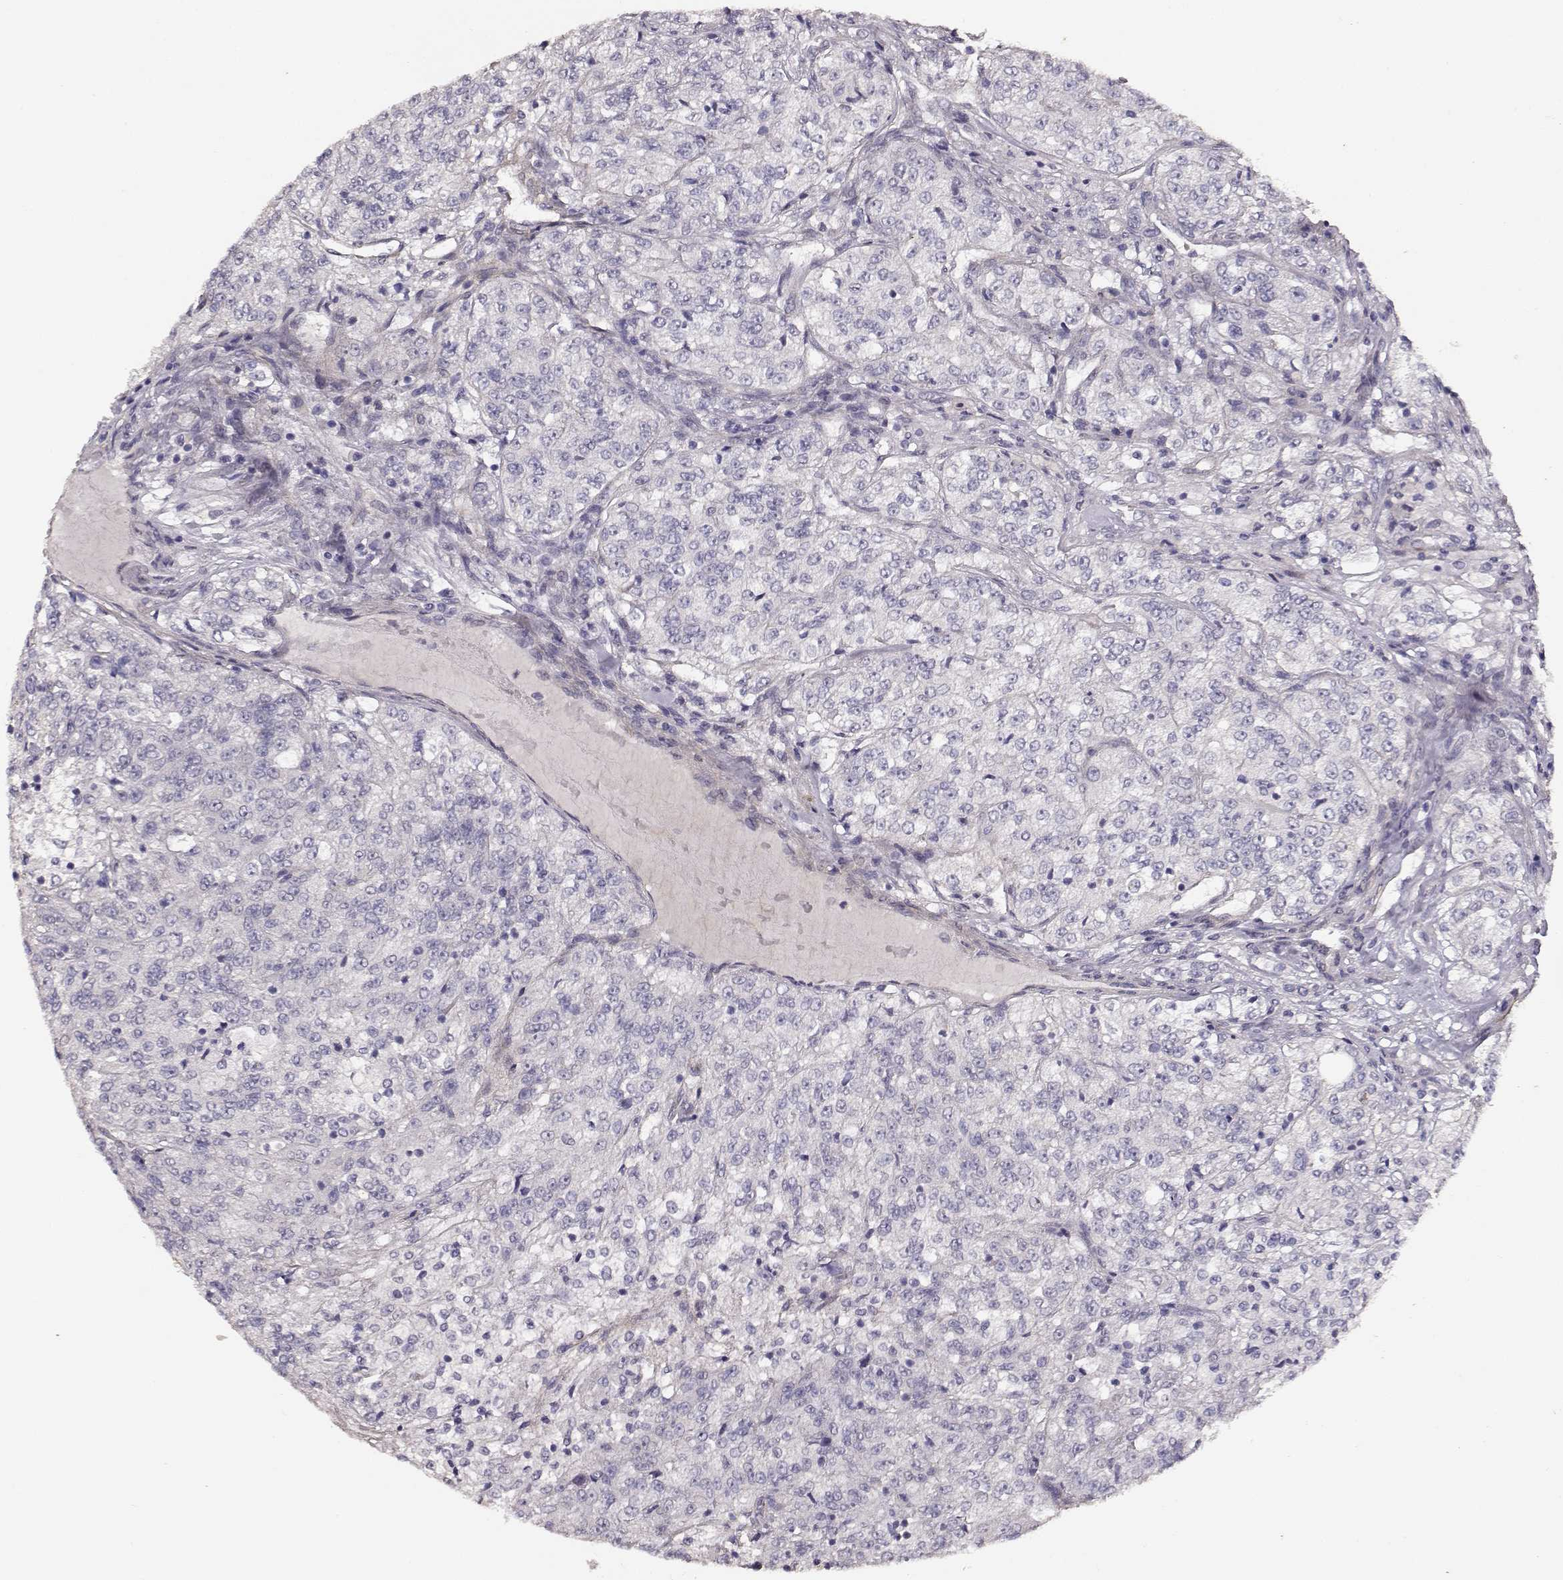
{"staining": {"intensity": "negative", "quantity": "none", "location": "none"}, "tissue": "renal cancer", "cell_type": "Tumor cells", "image_type": "cancer", "snomed": [{"axis": "morphology", "description": "Adenocarcinoma, NOS"}, {"axis": "topography", "description": "Kidney"}], "caption": "Photomicrograph shows no significant protein expression in tumor cells of renal cancer (adenocarcinoma). (Immunohistochemistry (ihc), brightfield microscopy, high magnification).", "gene": "LAMA5", "patient": {"sex": "female", "age": 63}}